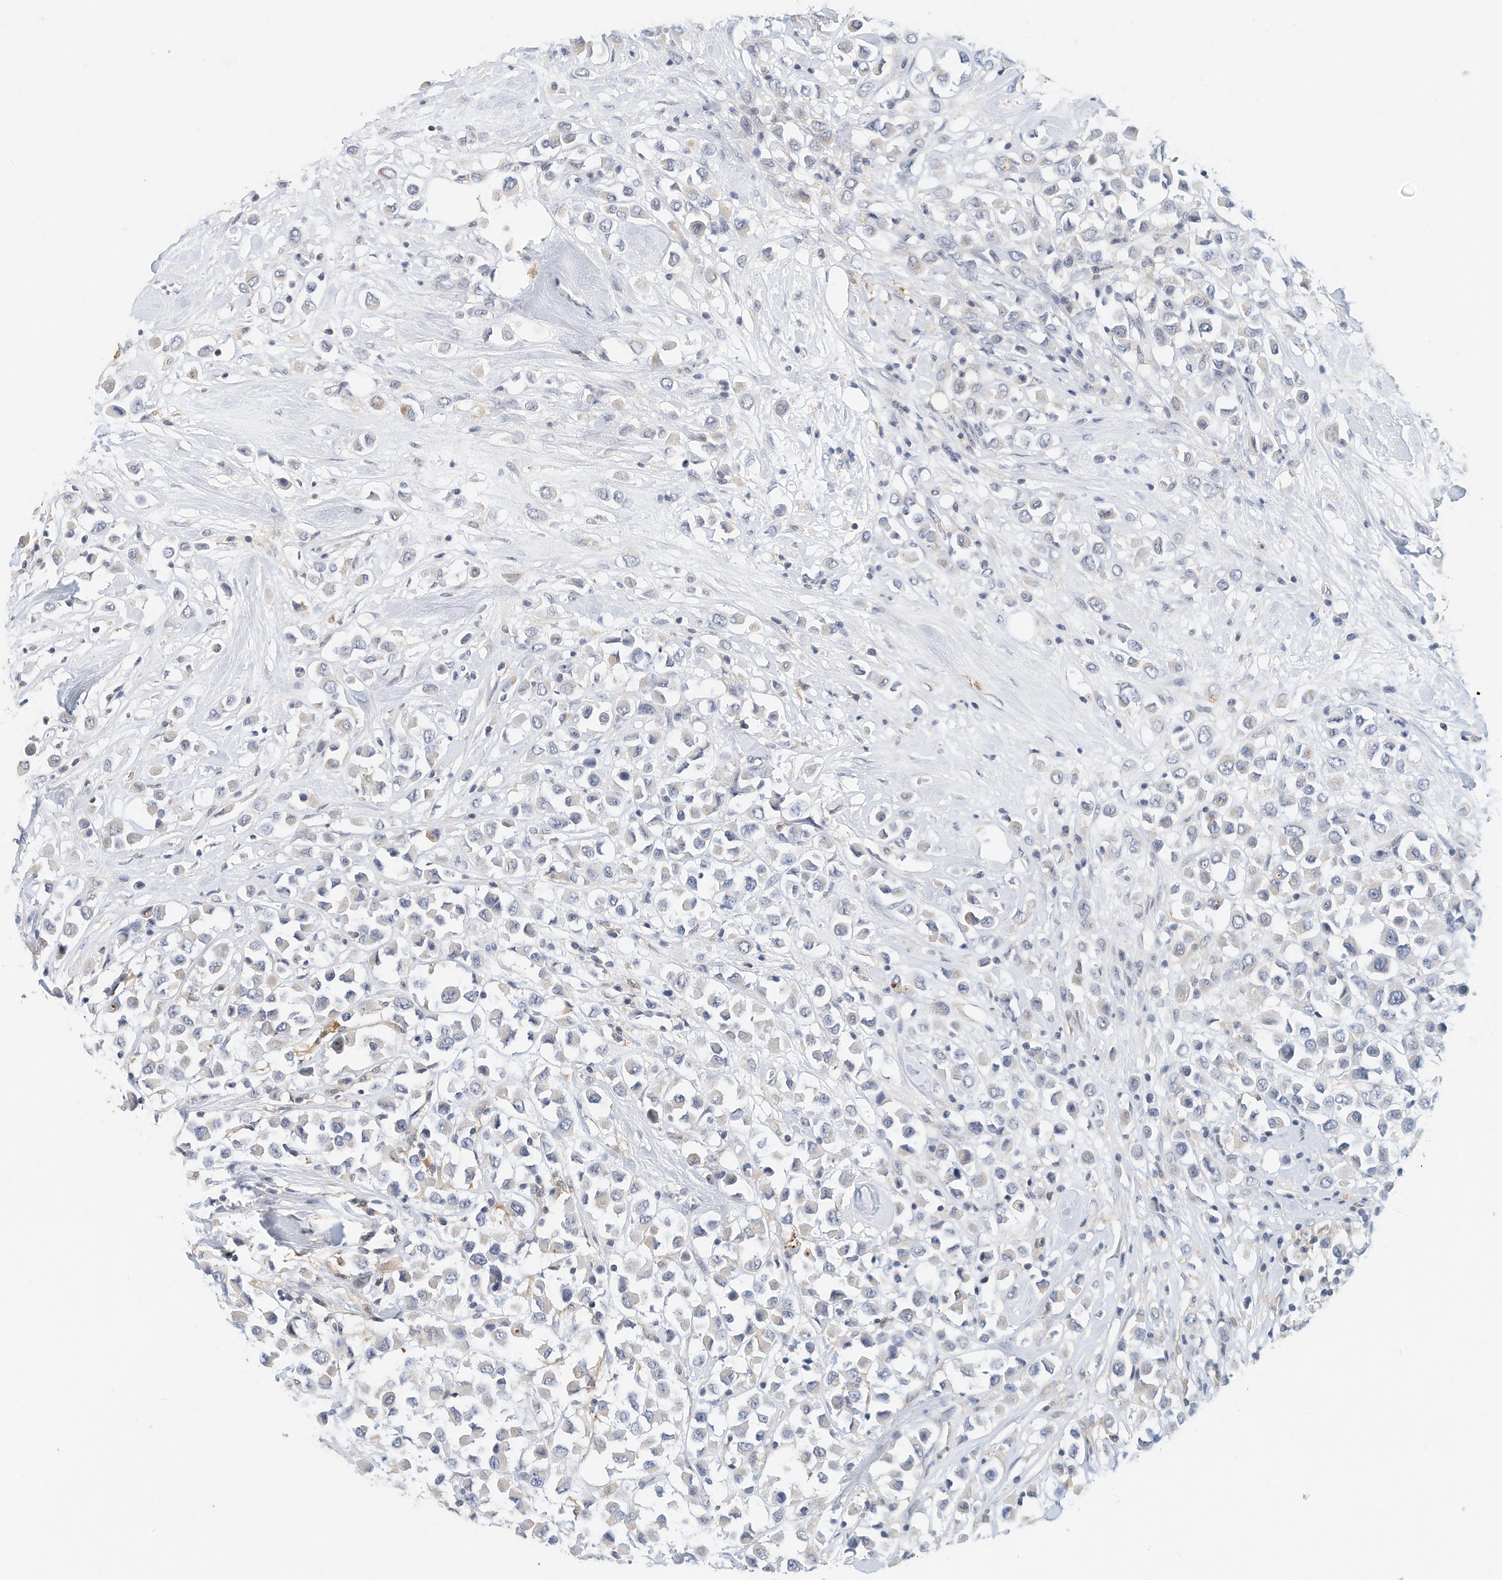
{"staining": {"intensity": "negative", "quantity": "none", "location": "none"}, "tissue": "breast cancer", "cell_type": "Tumor cells", "image_type": "cancer", "snomed": [{"axis": "morphology", "description": "Duct carcinoma"}, {"axis": "topography", "description": "Breast"}], "caption": "The histopathology image shows no staining of tumor cells in breast cancer.", "gene": "MICAL1", "patient": {"sex": "female", "age": 61}}